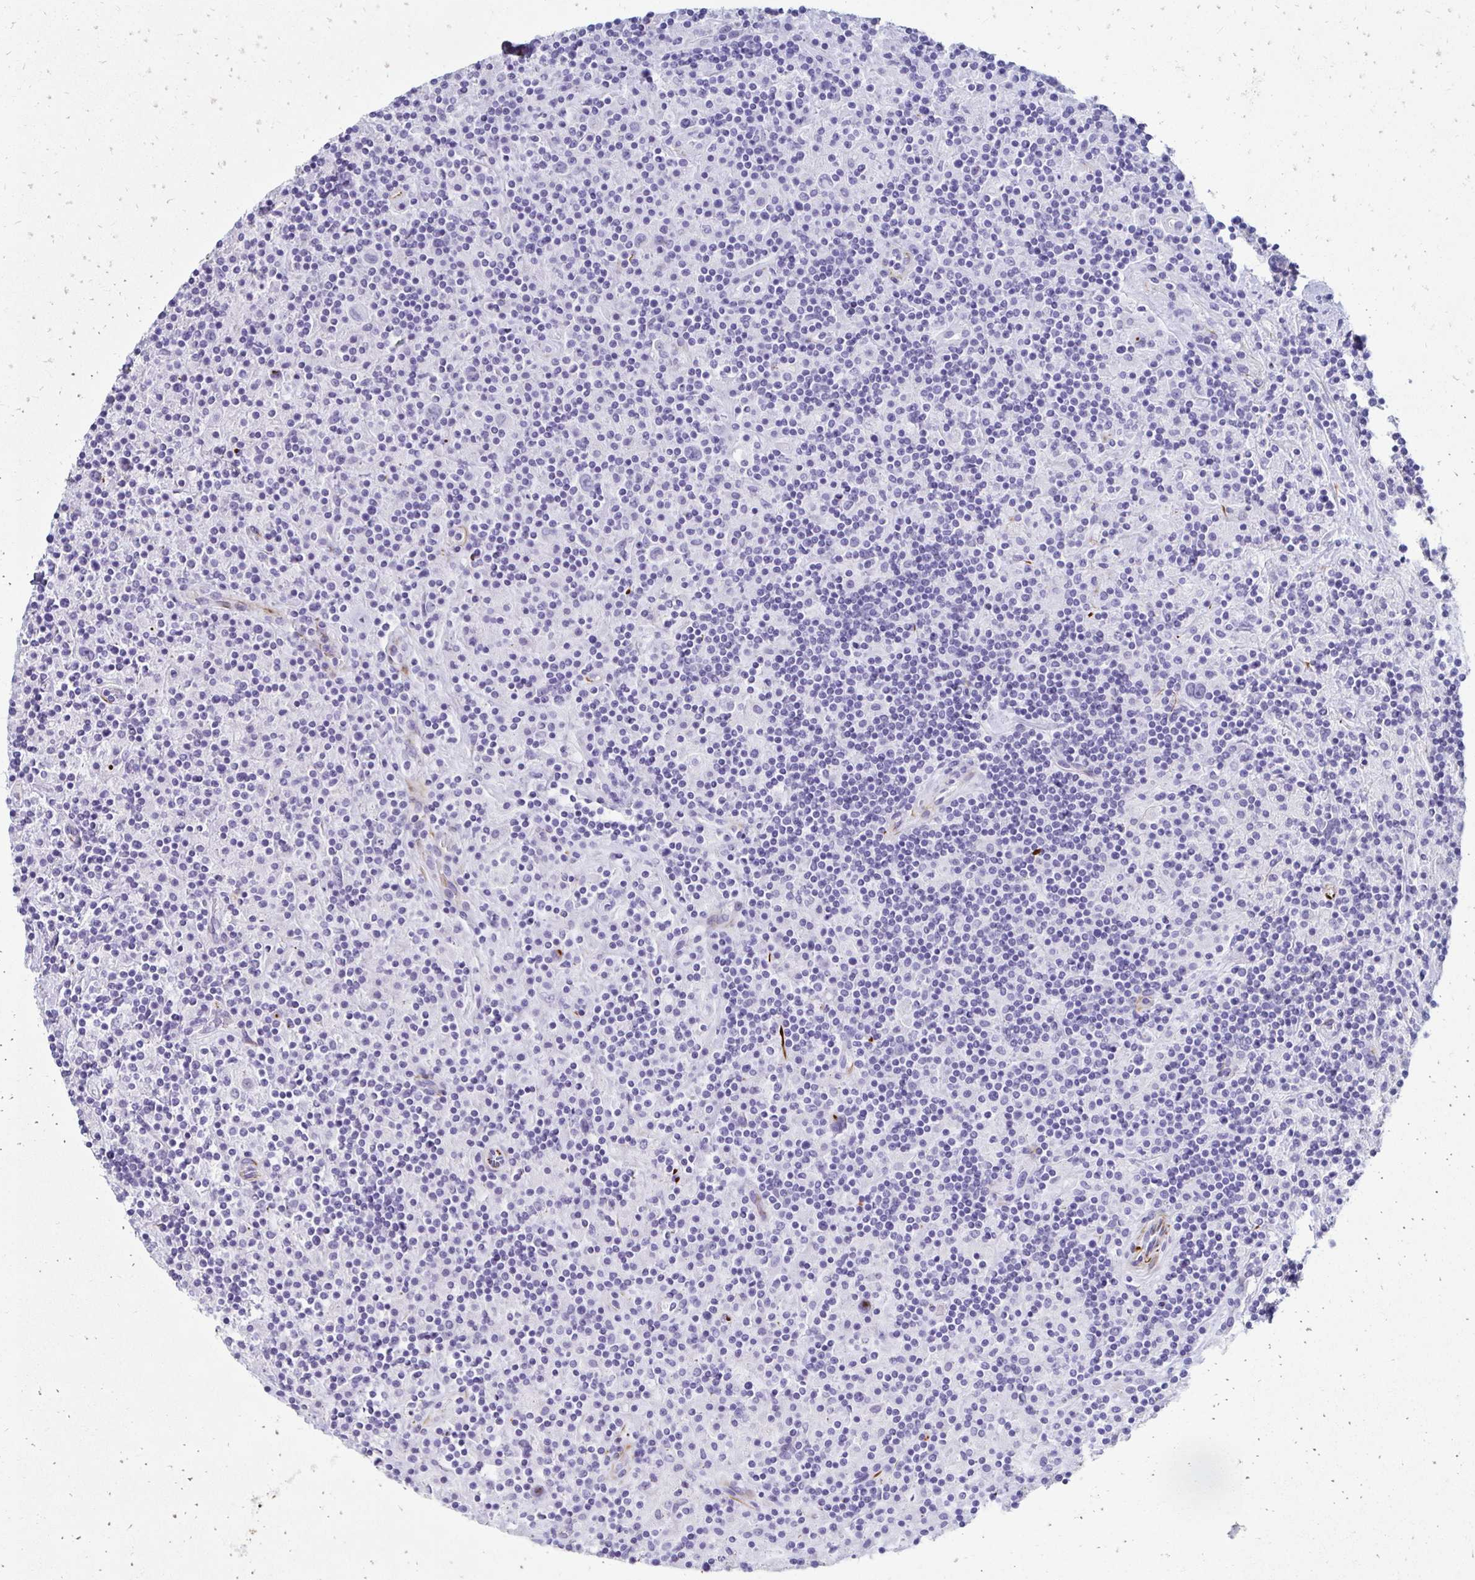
{"staining": {"intensity": "negative", "quantity": "none", "location": "none"}, "tissue": "lymphoma", "cell_type": "Tumor cells", "image_type": "cancer", "snomed": [{"axis": "morphology", "description": "Hodgkin's disease, NOS"}, {"axis": "topography", "description": "Lymph node"}], "caption": "High power microscopy photomicrograph of an immunohistochemistry image of lymphoma, revealing no significant staining in tumor cells.", "gene": "TMEM54", "patient": {"sex": "male", "age": 70}}